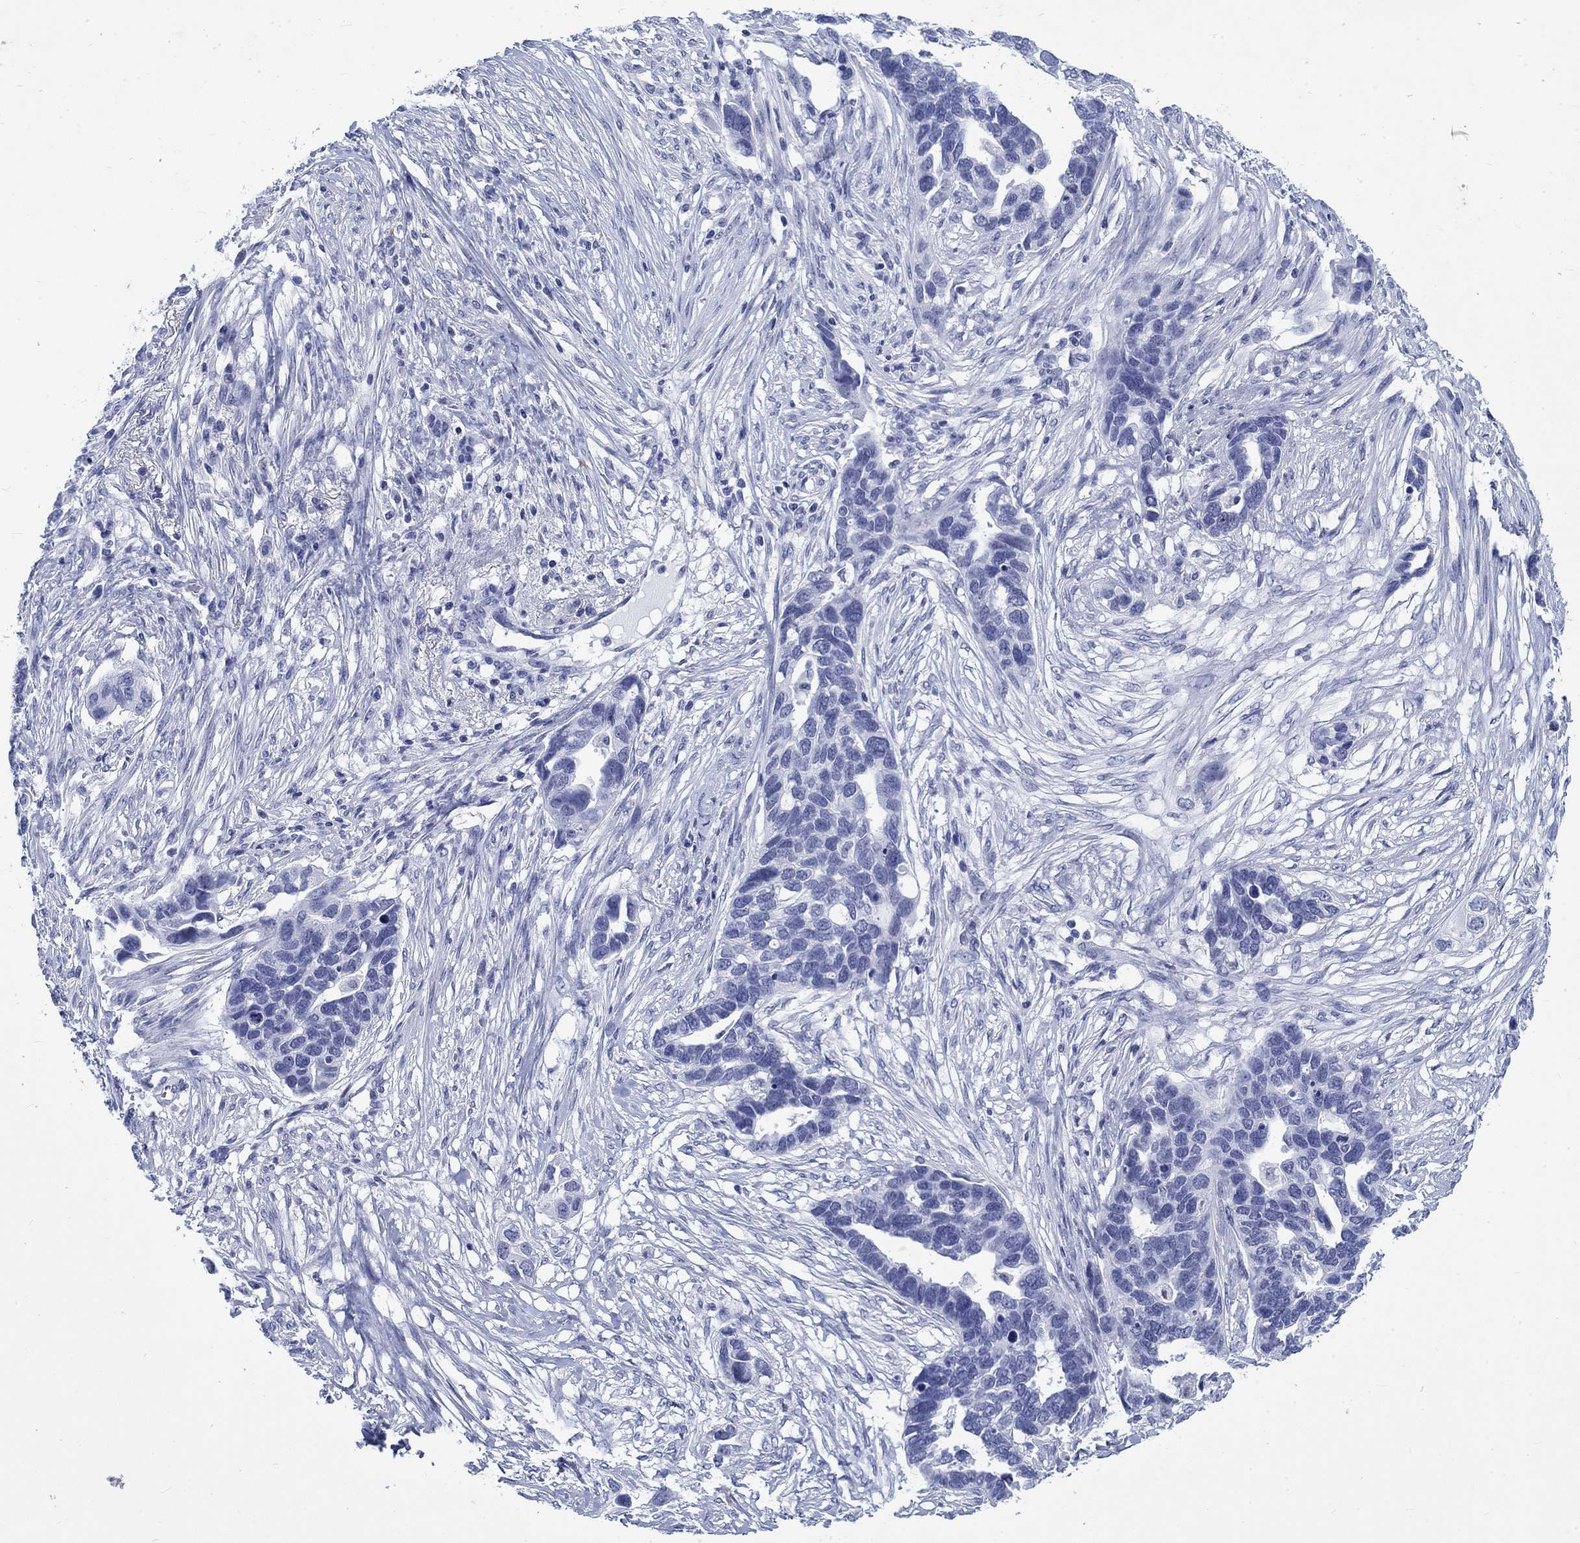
{"staining": {"intensity": "negative", "quantity": "none", "location": "none"}, "tissue": "ovarian cancer", "cell_type": "Tumor cells", "image_type": "cancer", "snomed": [{"axis": "morphology", "description": "Cystadenocarcinoma, serous, NOS"}, {"axis": "topography", "description": "Ovary"}], "caption": "DAB (3,3'-diaminobenzidine) immunohistochemical staining of ovarian serous cystadenocarcinoma exhibits no significant staining in tumor cells.", "gene": "KRT76", "patient": {"sex": "female", "age": 54}}